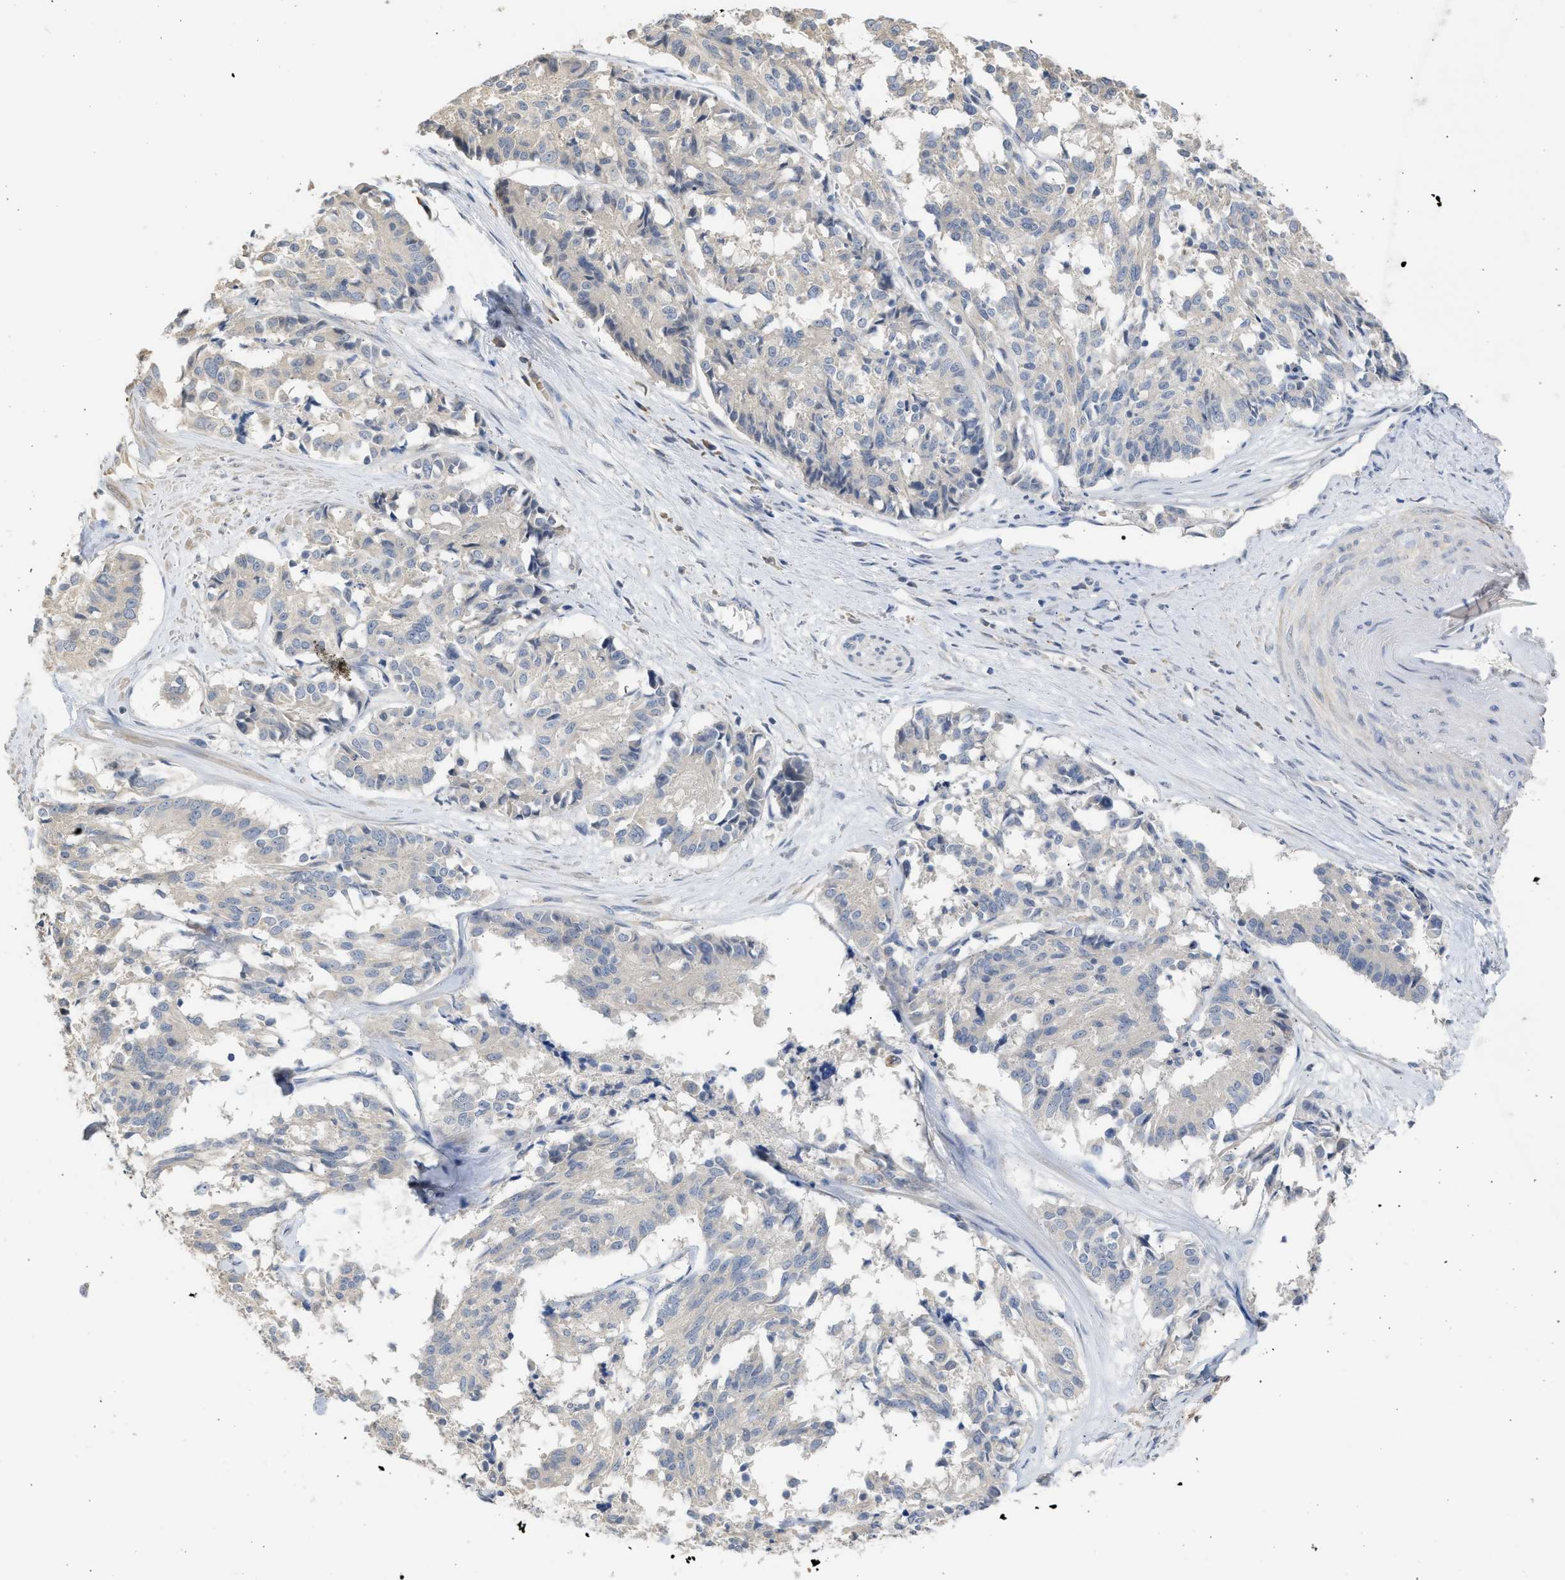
{"staining": {"intensity": "negative", "quantity": "none", "location": "none"}, "tissue": "cervical cancer", "cell_type": "Tumor cells", "image_type": "cancer", "snomed": [{"axis": "morphology", "description": "Squamous cell carcinoma, NOS"}, {"axis": "topography", "description": "Cervix"}], "caption": "Immunohistochemistry (IHC) image of neoplastic tissue: human cervical squamous cell carcinoma stained with DAB (3,3'-diaminobenzidine) displays no significant protein expression in tumor cells. Brightfield microscopy of IHC stained with DAB (3,3'-diaminobenzidine) (brown) and hematoxylin (blue), captured at high magnification.", "gene": "SULT2A1", "patient": {"sex": "female", "age": 35}}